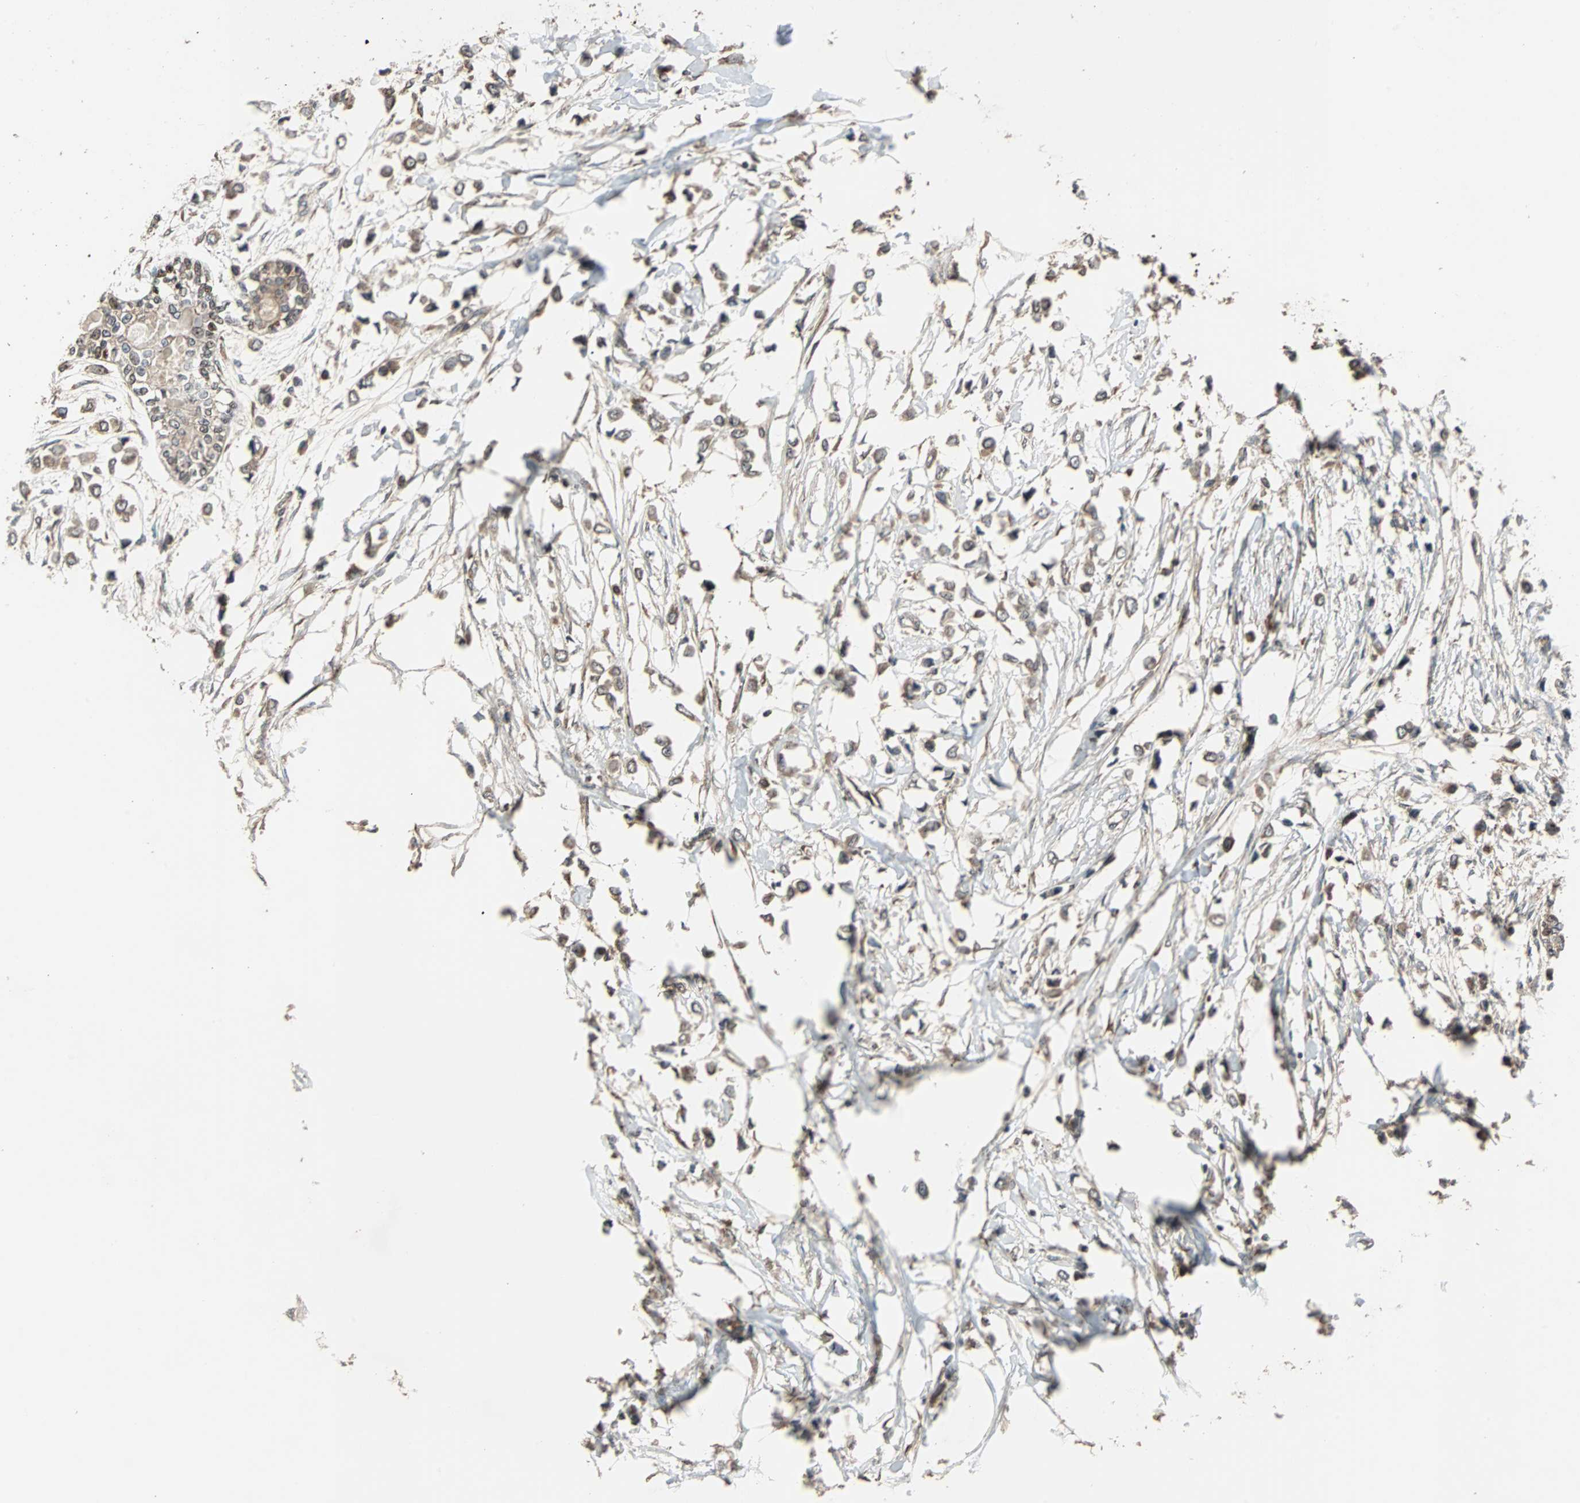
{"staining": {"intensity": "moderate", "quantity": "25%-75%", "location": "cytoplasmic/membranous"}, "tissue": "breast cancer", "cell_type": "Tumor cells", "image_type": "cancer", "snomed": [{"axis": "morphology", "description": "Lobular carcinoma"}, {"axis": "topography", "description": "Breast"}], "caption": "This micrograph demonstrates breast cancer (lobular carcinoma) stained with immunohistochemistry to label a protein in brown. The cytoplasmic/membranous of tumor cells show moderate positivity for the protein. Nuclei are counter-stained blue.", "gene": "RAB7A", "patient": {"sex": "female", "age": 51}}